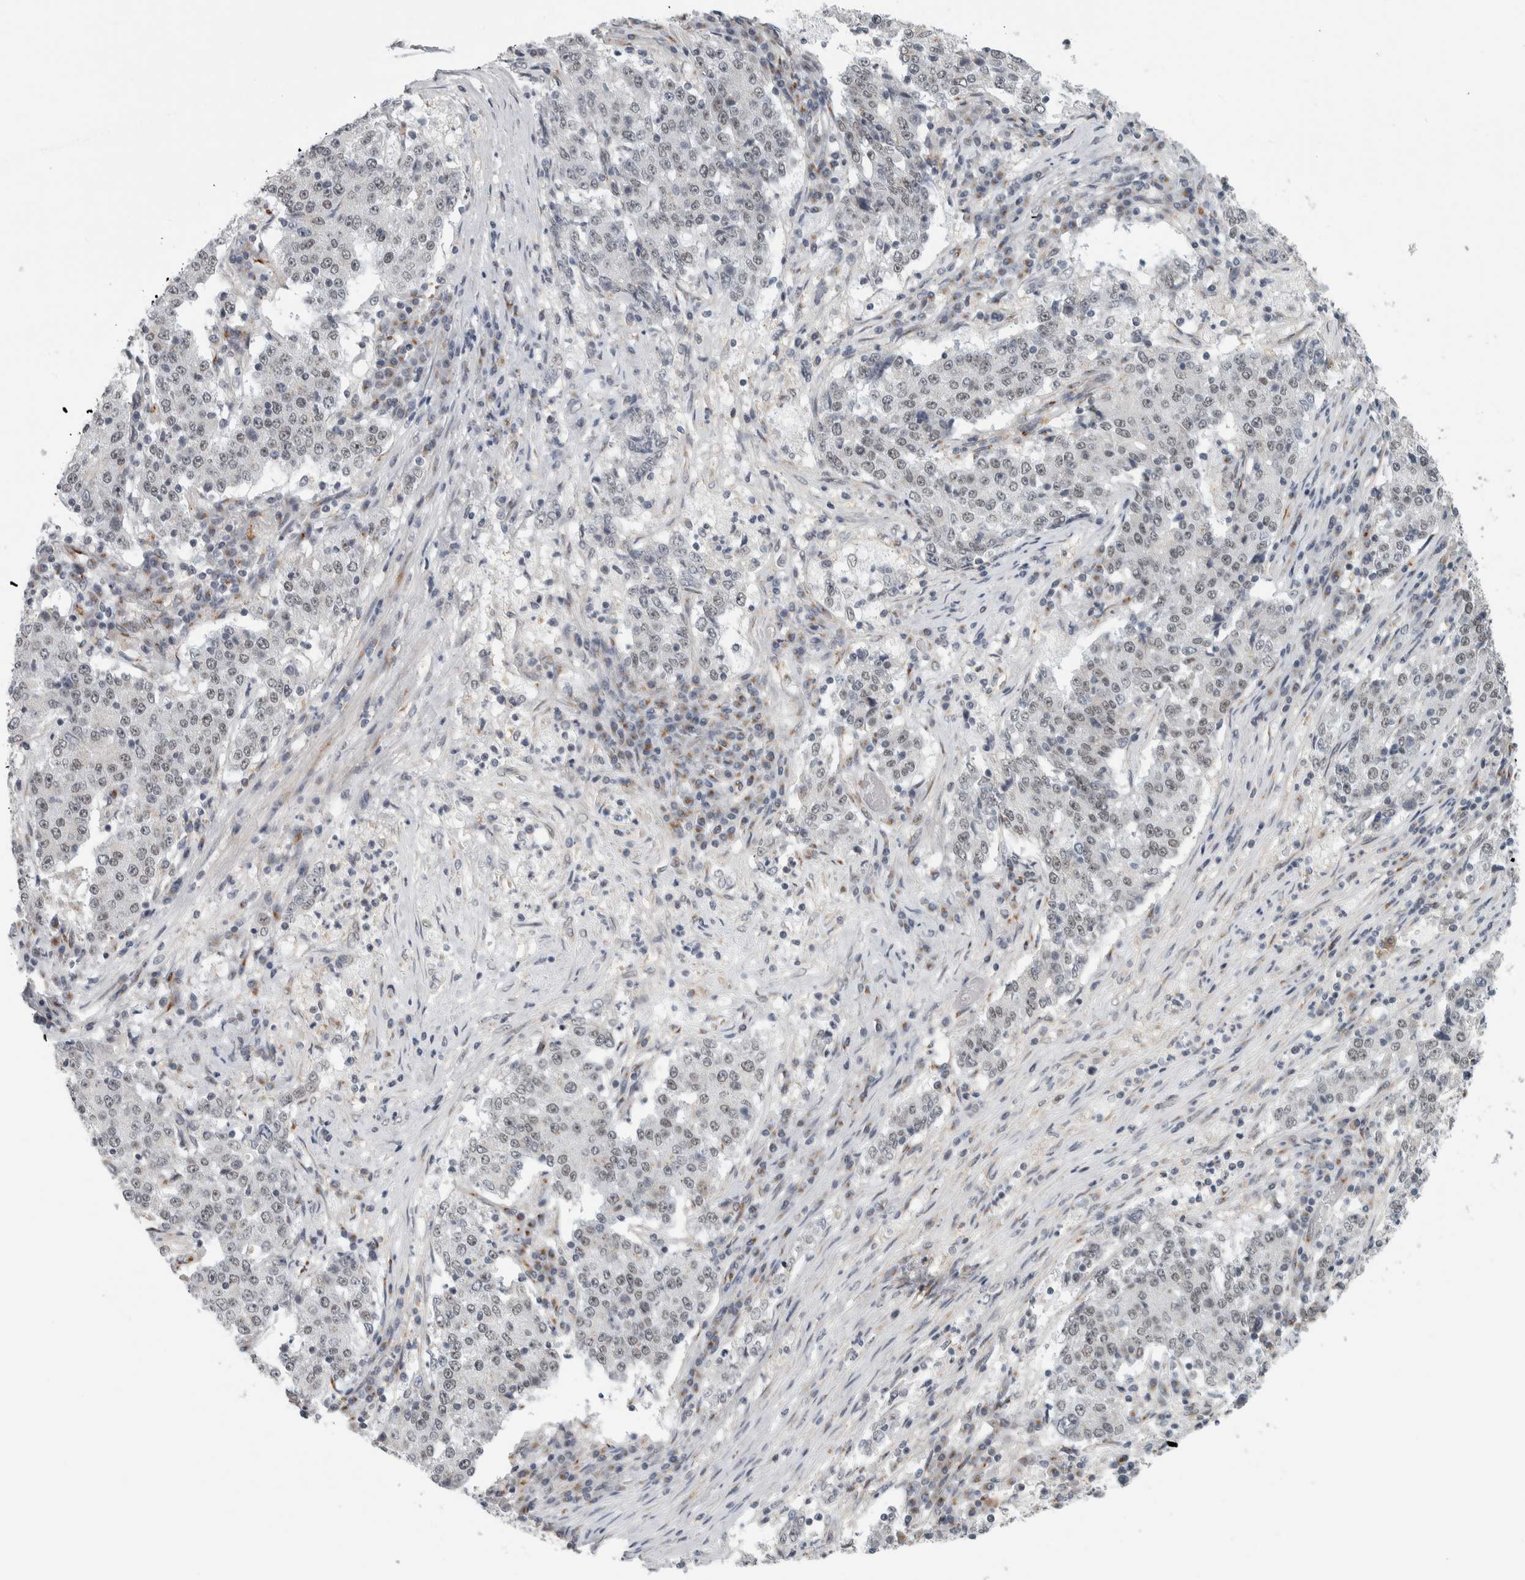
{"staining": {"intensity": "negative", "quantity": "none", "location": "none"}, "tissue": "stomach cancer", "cell_type": "Tumor cells", "image_type": "cancer", "snomed": [{"axis": "morphology", "description": "Adenocarcinoma, NOS"}, {"axis": "topography", "description": "Stomach"}], "caption": "Human stomach cancer (adenocarcinoma) stained for a protein using immunohistochemistry demonstrates no staining in tumor cells.", "gene": "ZMYND8", "patient": {"sex": "male", "age": 59}}